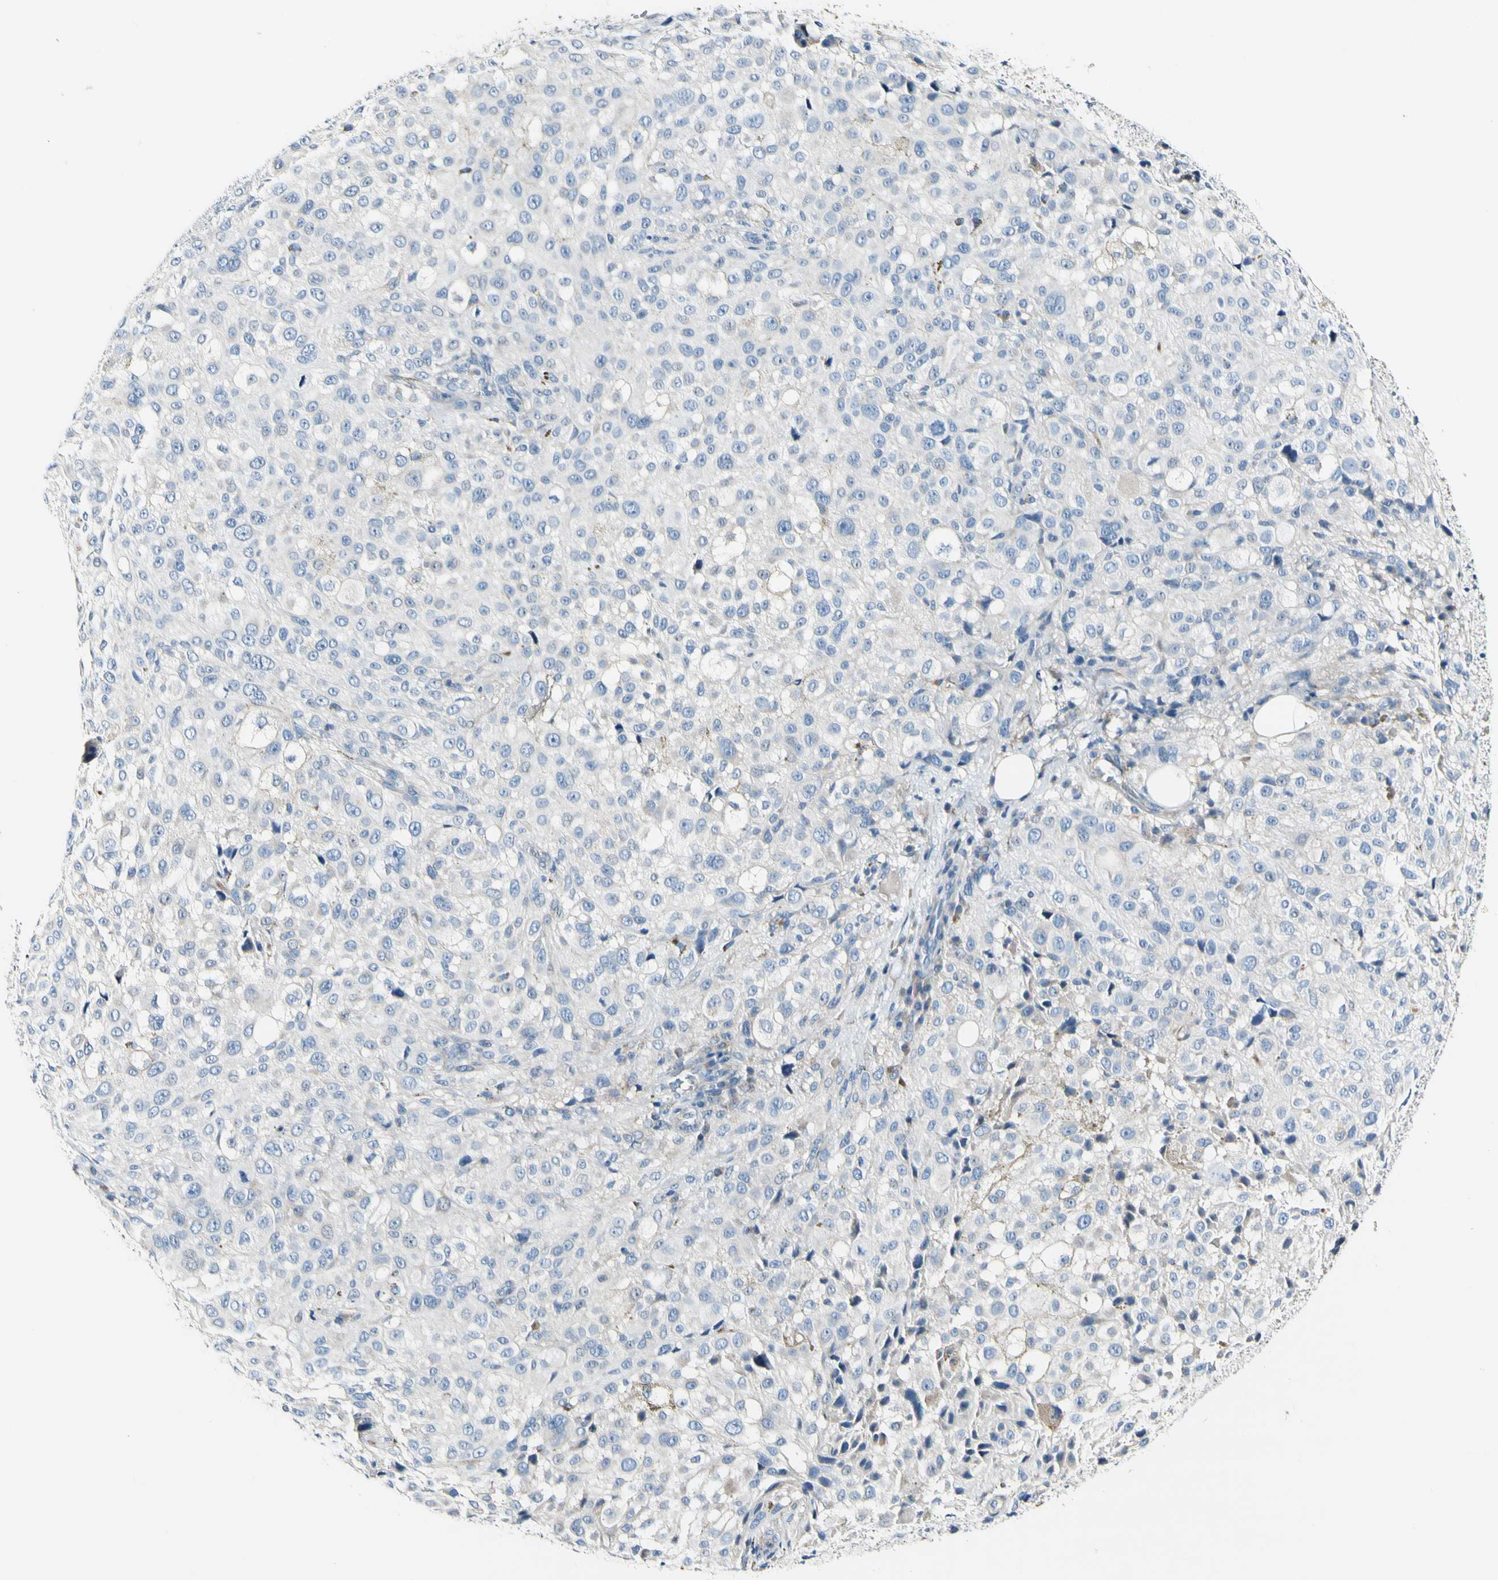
{"staining": {"intensity": "negative", "quantity": "none", "location": "none"}, "tissue": "melanoma", "cell_type": "Tumor cells", "image_type": "cancer", "snomed": [{"axis": "morphology", "description": "Necrosis, NOS"}, {"axis": "morphology", "description": "Malignant melanoma, NOS"}, {"axis": "topography", "description": "Skin"}], "caption": "This is an immunohistochemistry micrograph of human melanoma. There is no expression in tumor cells.", "gene": "COL6A3", "patient": {"sex": "female", "age": 87}}